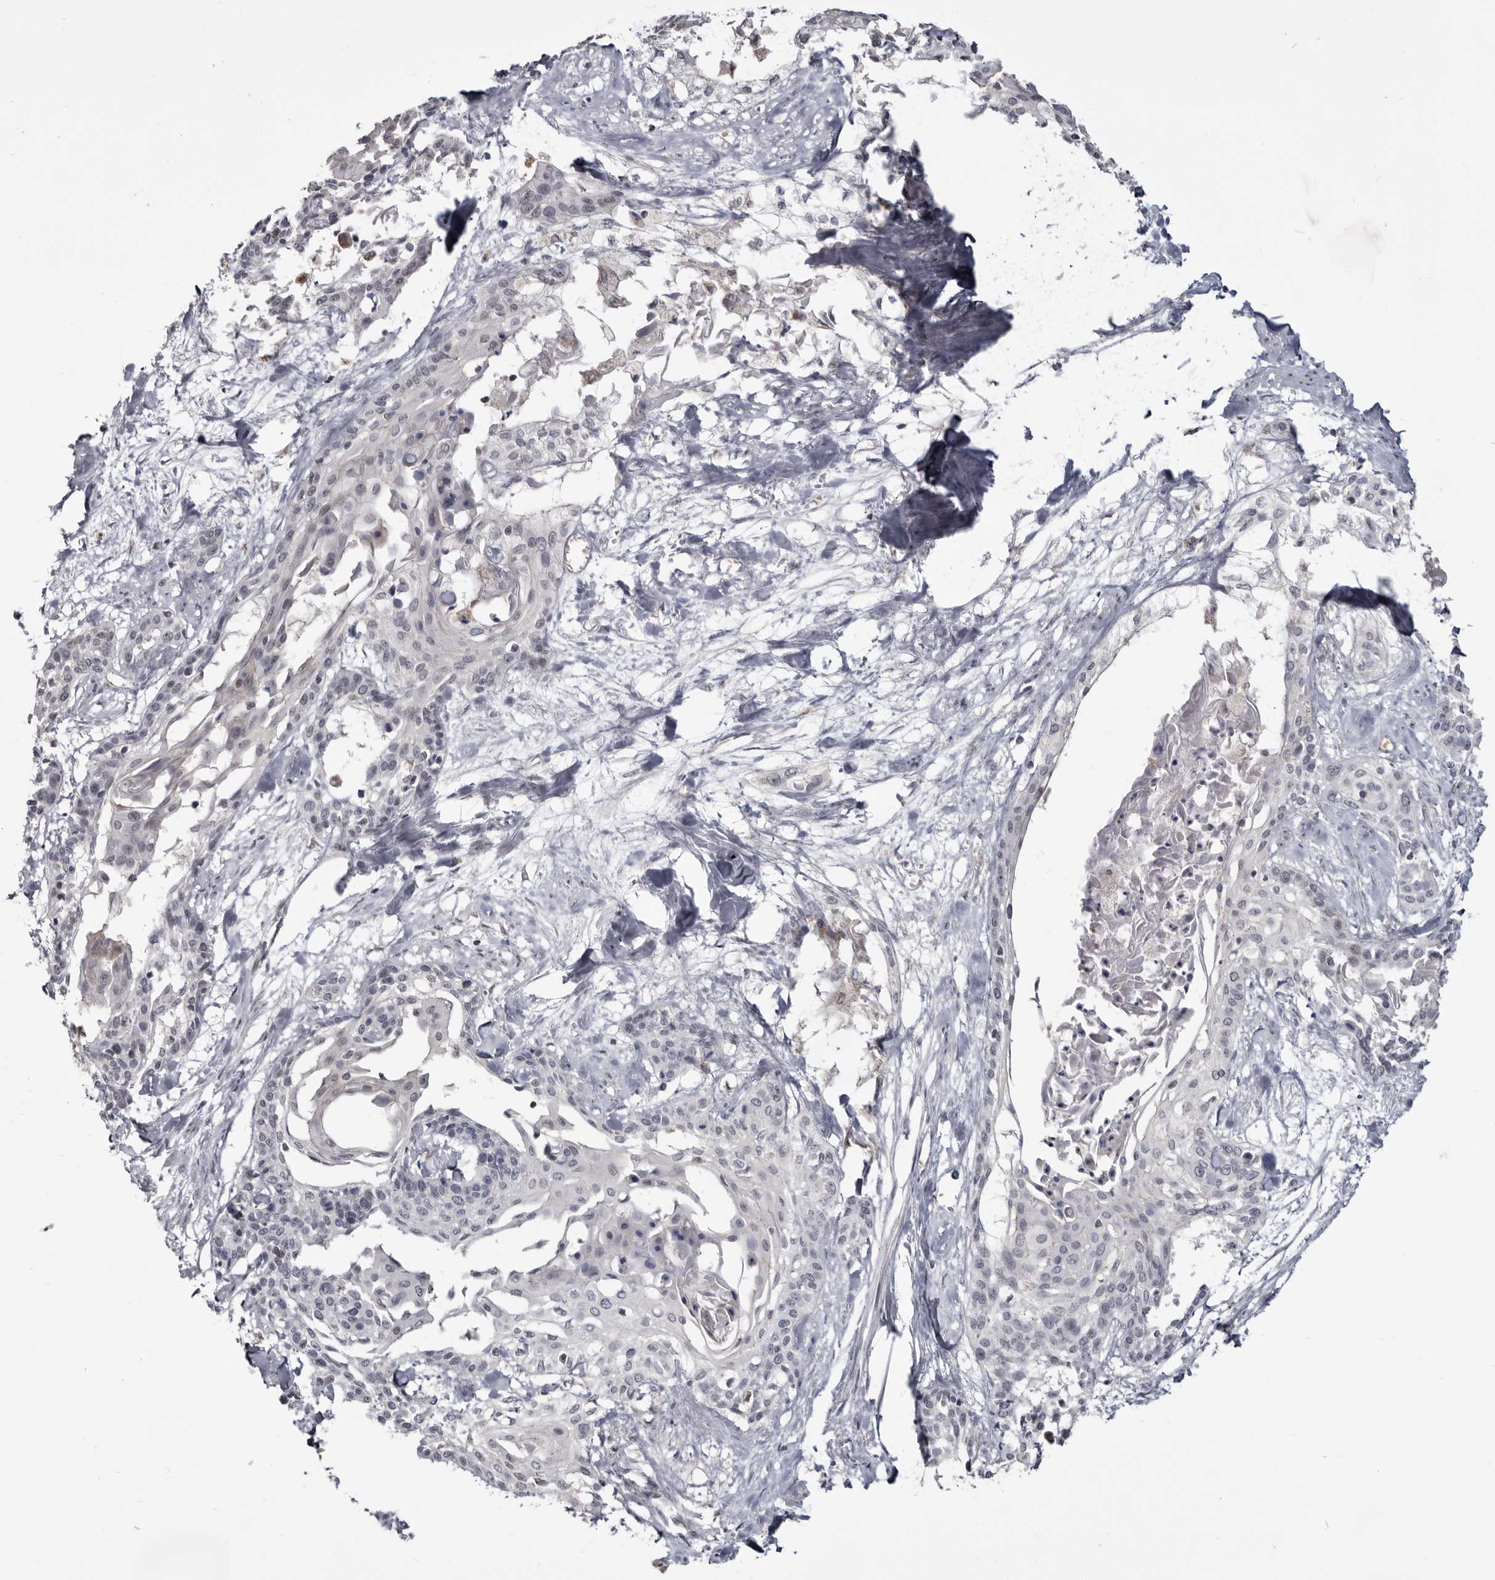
{"staining": {"intensity": "negative", "quantity": "none", "location": "none"}, "tissue": "cervical cancer", "cell_type": "Tumor cells", "image_type": "cancer", "snomed": [{"axis": "morphology", "description": "Squamous cell carcinoma, NOS"}, {"axis": "topography", "description": "Cervix"}], "caption": "Immunohistochemical staining of squamous cell carcinoma (cervical) demonstrates no significant positivity in tumor cells.", "gene": "CGN", "patient": {"sex": "female", "age": 57}}